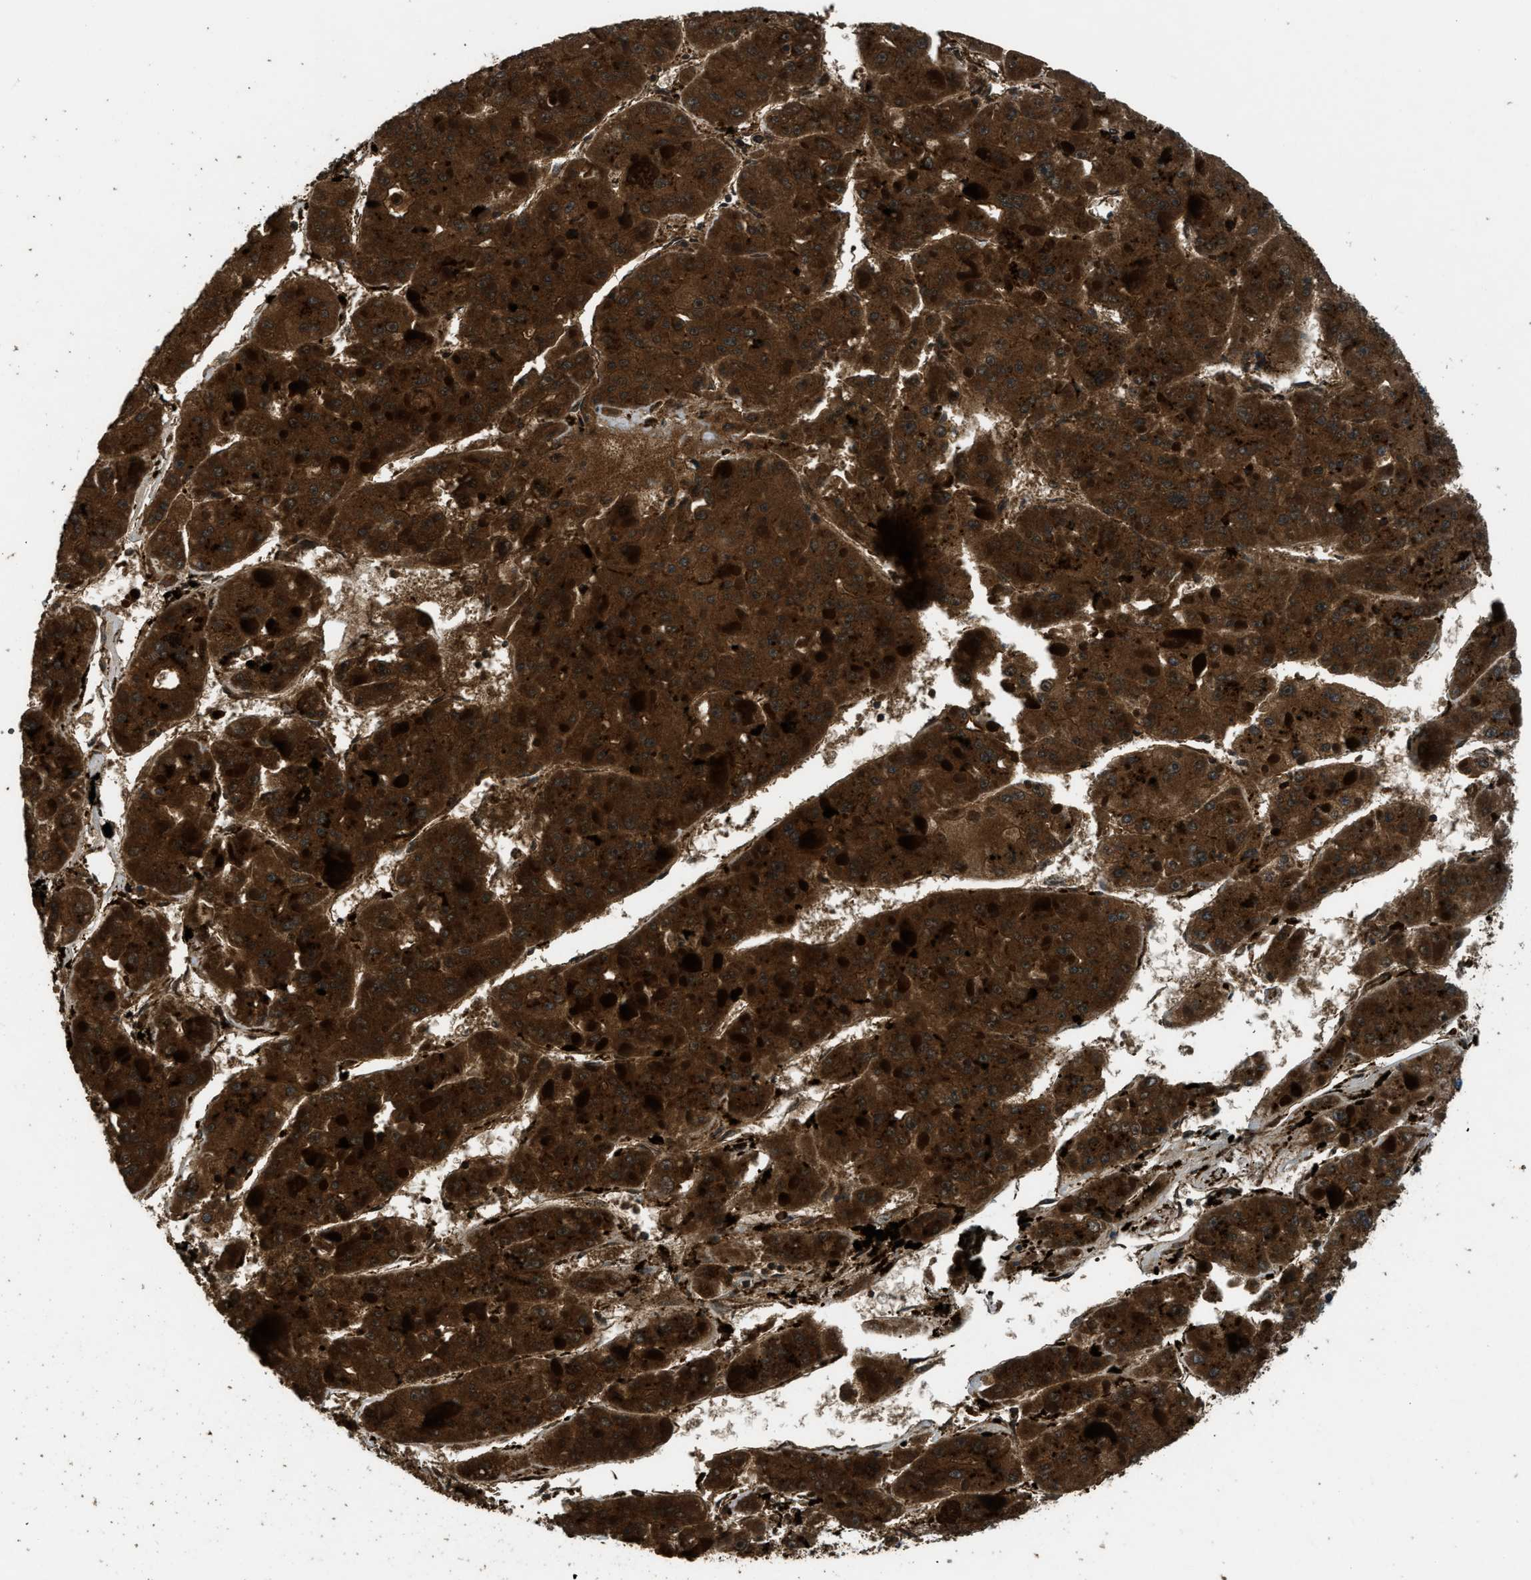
{"staining": {"intensity": "strong", "quantity": ">75%", "location": "cytoplasmic/membranous"}, "tissue": "liver cancer", "cell_type": "Tumor cells", "image_type": "cancer", "snomed": [{"axis": "morphology", "description": "Carcinoma, Hepatocellular, NOS"}, {"axis": "topography", "description": "Liver"}], "caption": "Immunohistochemistry (IHC) micrograph of hepatocellular carcinoma (liver) stained for a protein (brown), which shows high levels of strong cytoplasmic/membranous expression in about >75% of tumor cells.", "gene": "GGH", "patient": {"sex": "female", "age": 73}}